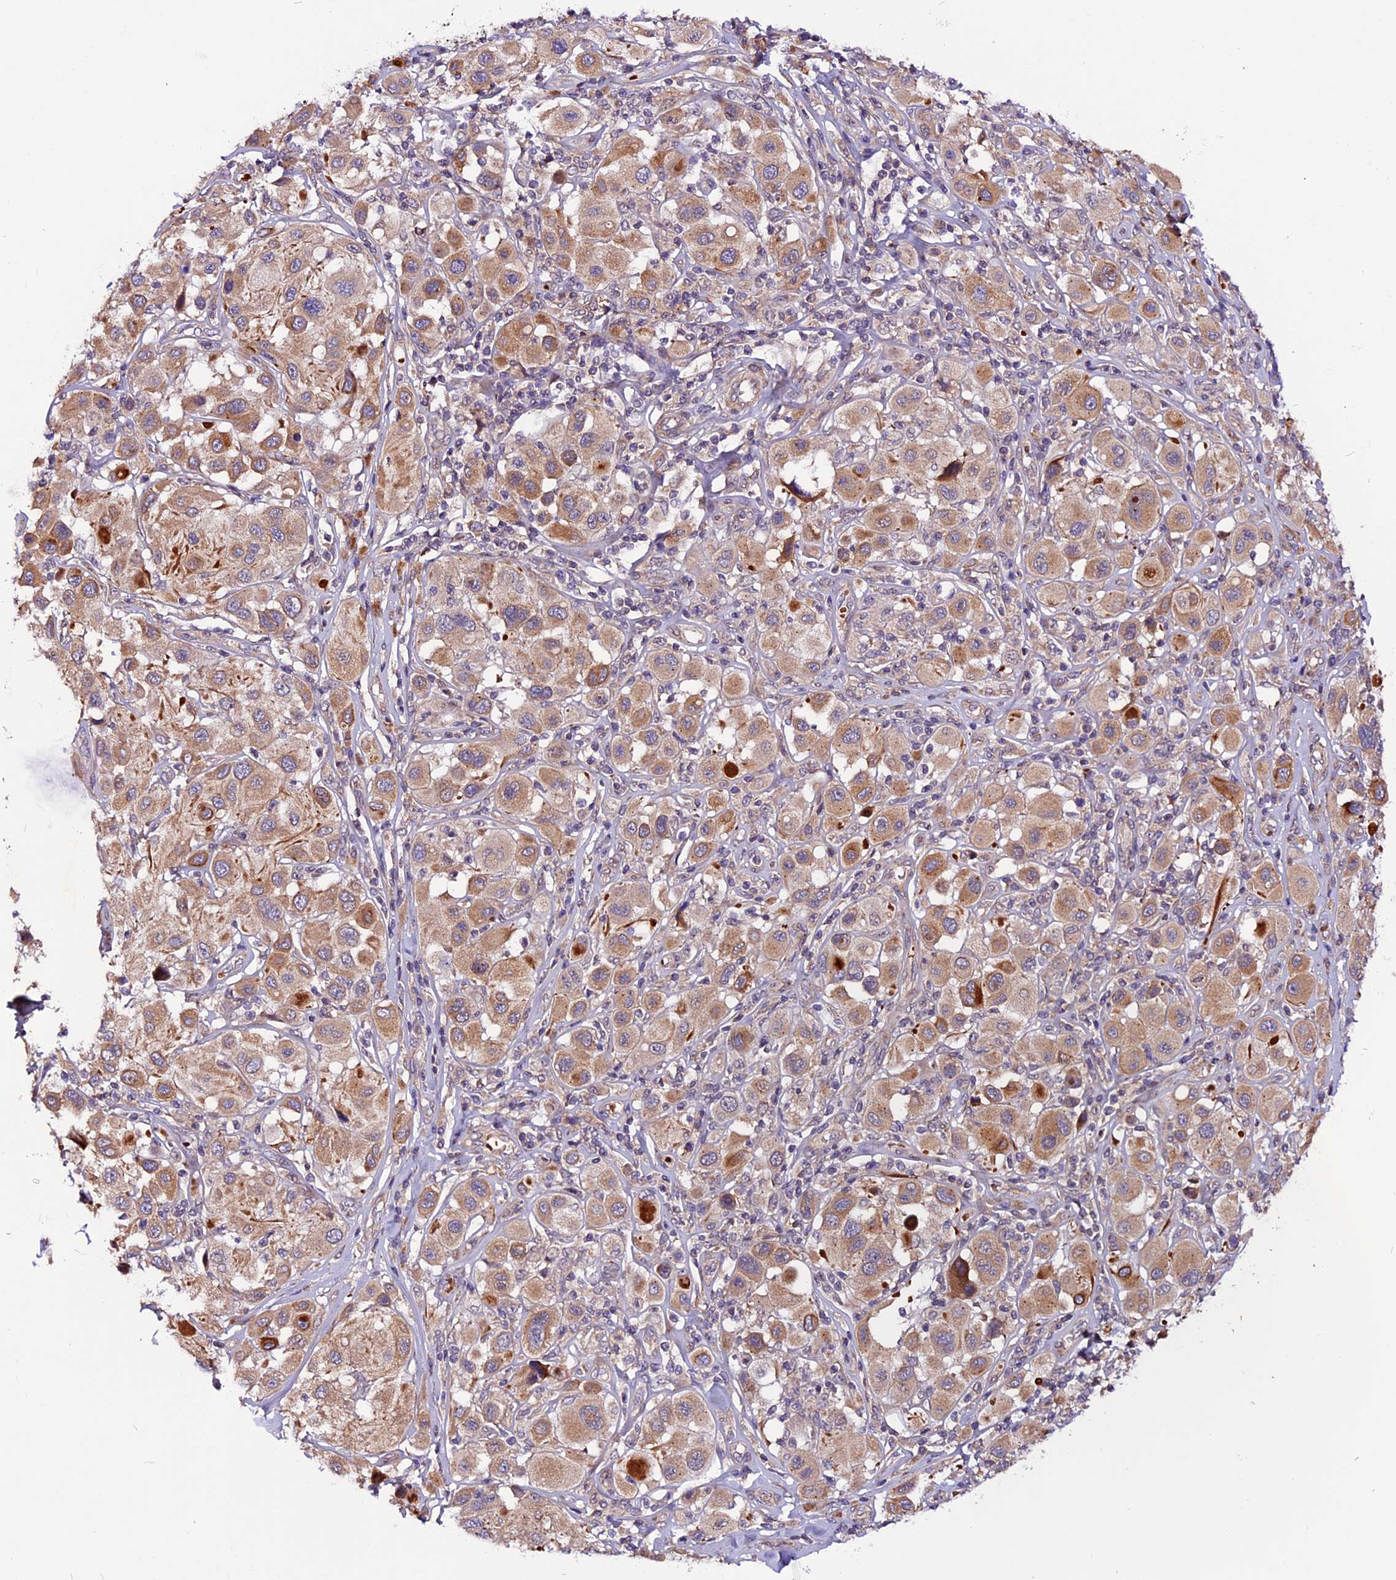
{"staining": {"intensity": "moderate", "quantity": ">75%", "location": "cytoplasmic/membranous"}, "tissue": "melanoma", "cell_type": "Tumor cells", "image_type": "cancer", "snomed": [{"axis": "morphology", "description": "Malignant melanoma, Metastatic site"}, {"axis": "topography", "description": "Skin"}], "caption": "The histopathology image shows immunohistochemical staining of malignant melanoma (metastatic site). There is moderate cytoplasmic/membranous positivity is identified in approximately >75% of tumor cells. The staining is performed using DAB brown chromogen to label protein expression. The nuclei are counter-stained blue using hematoxylin.", "gene": "RINL", "patient": {"sex": "male", "age": 41}}